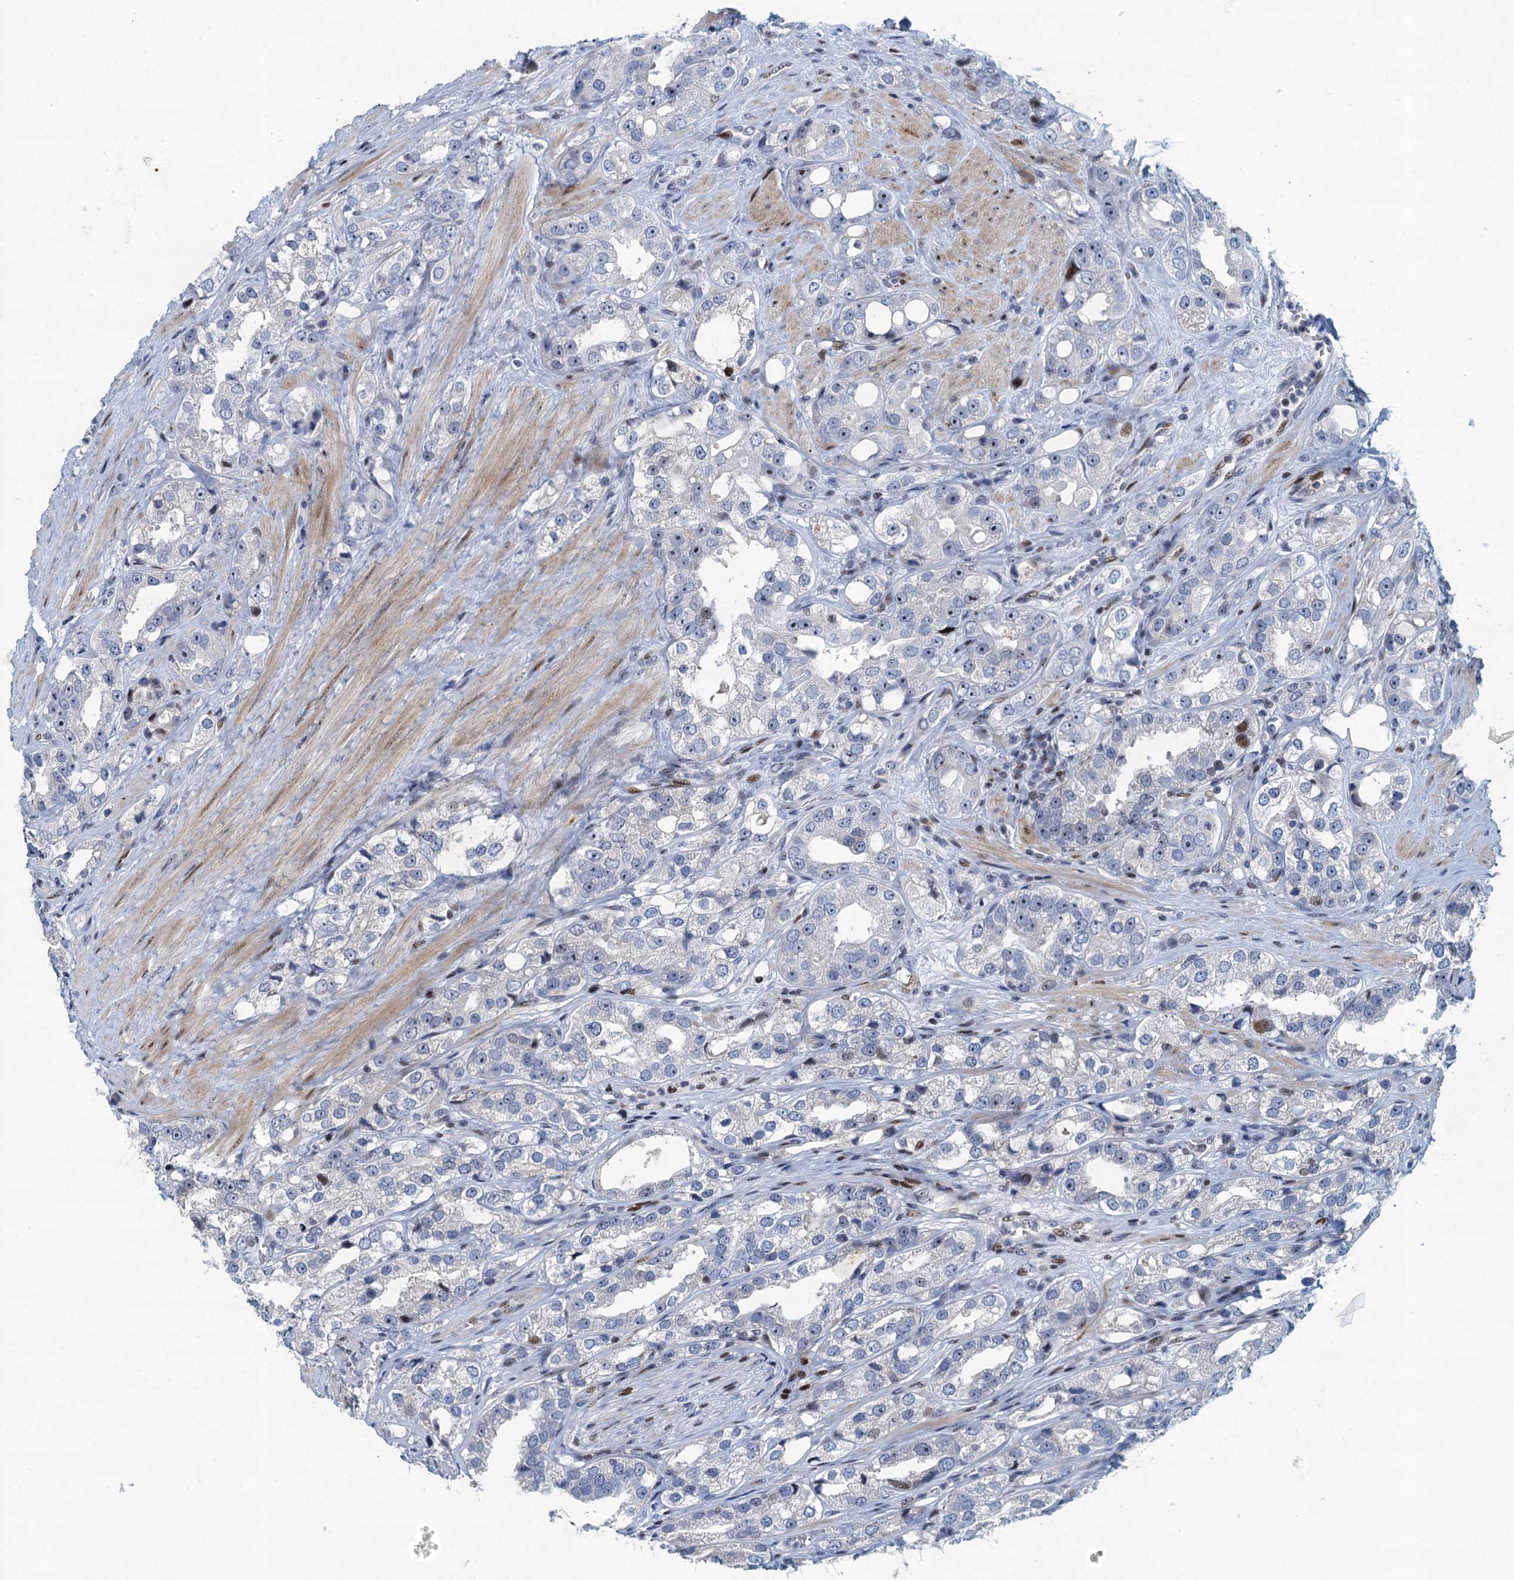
{"staining": {"intensity": "negative", "quantity": "none", "location": "none"}, "tissue": "prostate cancer", "cell_type": "Tumor cells", "image_type": "cancer", "snomed": [{"axis": "morphology", "description": "Adenocarcinoma, NOS"}, {"axis": "topography", "description": "Prostate"}], "caption": "The histopathology image demonstrates no staining of tumor cells in prostate cancer (adenocarcinoma). (DAB (3,3'-diaminobenzidine) IHC, high magnification).", "gene": "ANKRD13D", "patient": {"sex": "male", "age": 79}}